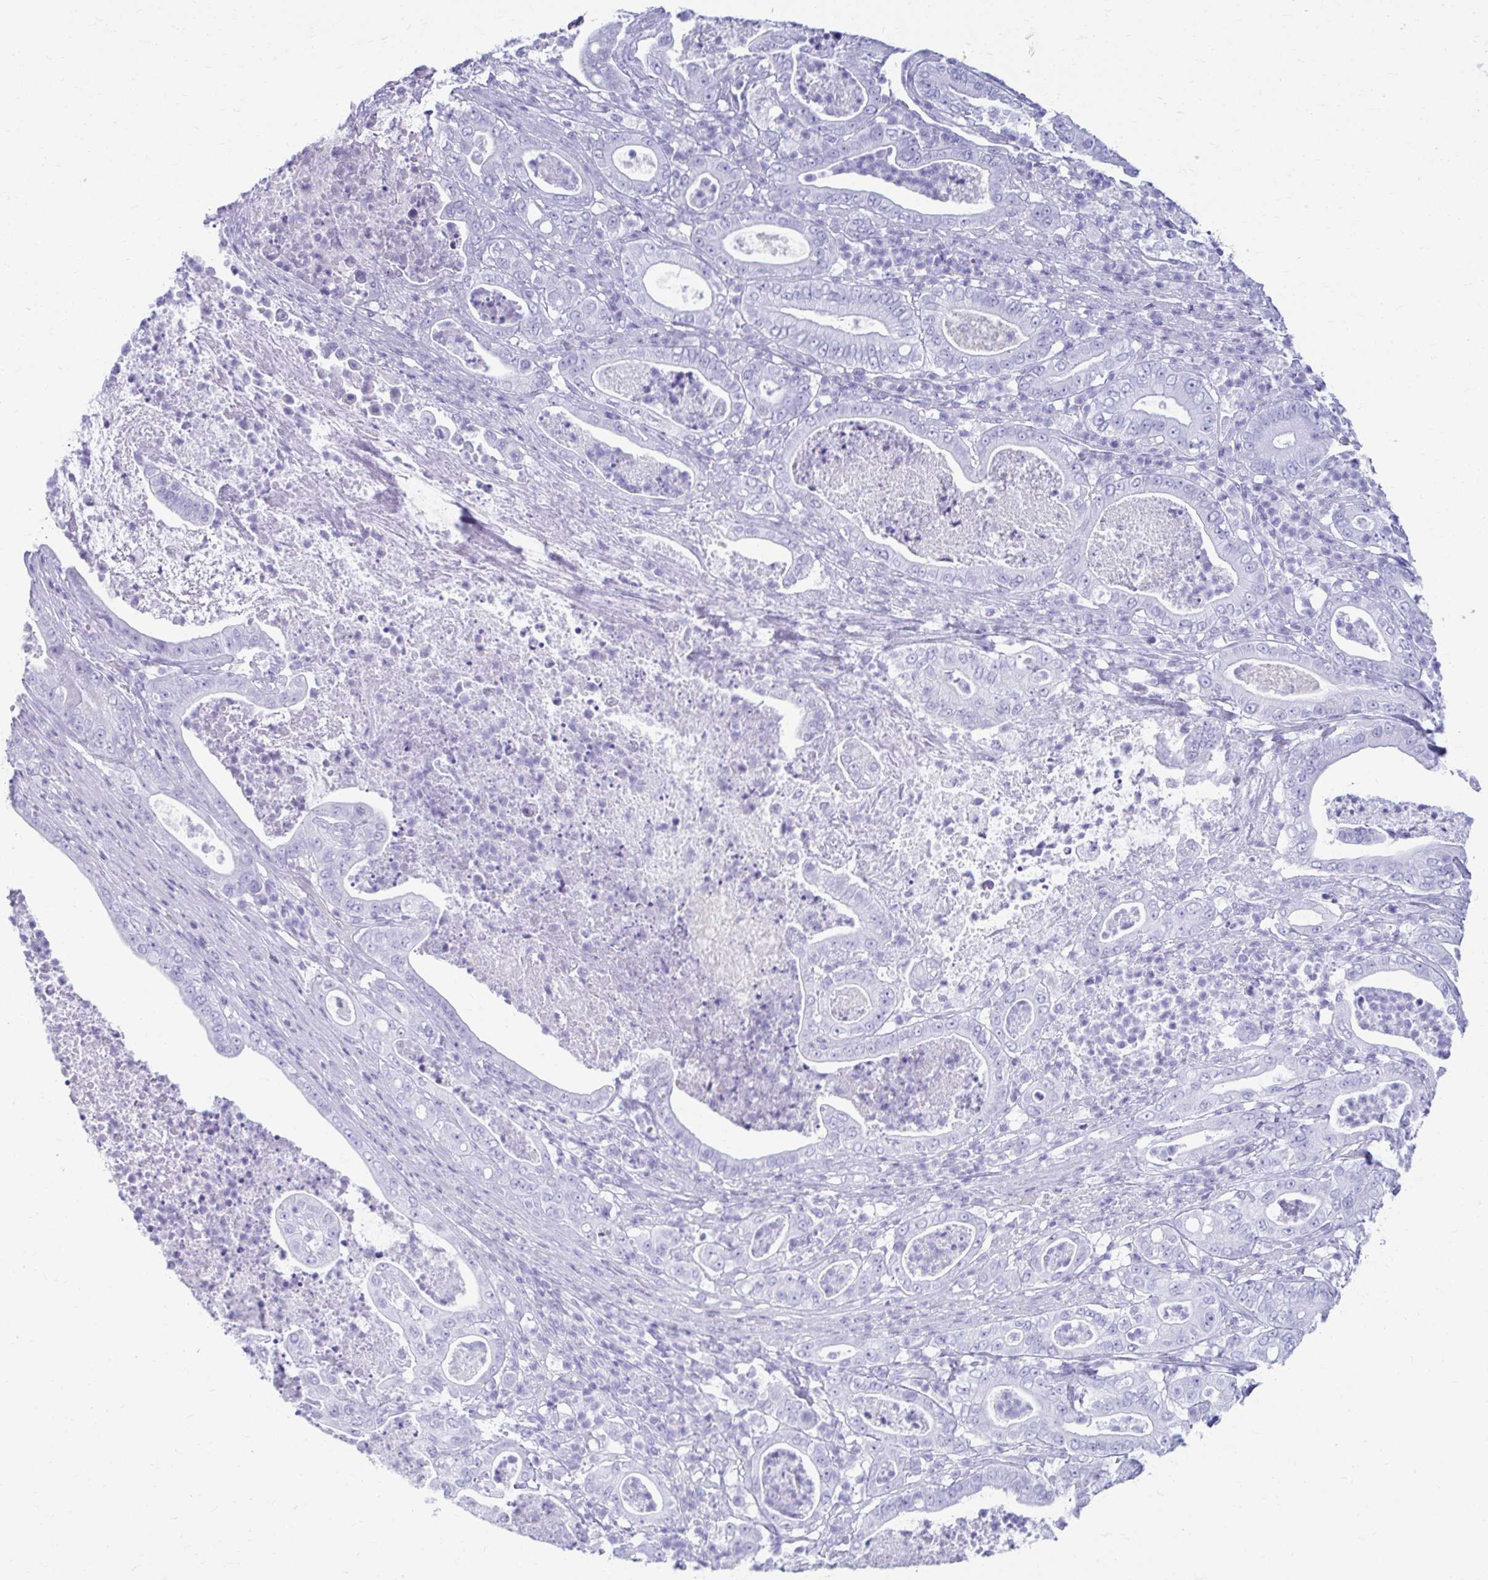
{"staining": {"intensity": "negative", "quantity": "none", "location": "none"}, "tissue": "pancreatic cancer", "cell_type": "Tumor cells", "image_type": "cancer", "snomed": [{"axis": "morphology", "description": "Adenocarcinoma, NOS"}, {"axis": "topography", "description": "Pancreas"}], "caption": "Immunohistochemistry (IHC) of human adenocarcinoma (pancreatic) displays no staining in tumor cells. (DAB IHC visualized using brightfield microscopy, high magnification).", "gene": "ATP4B", "patient": {"sex": "male", "age": 71}}